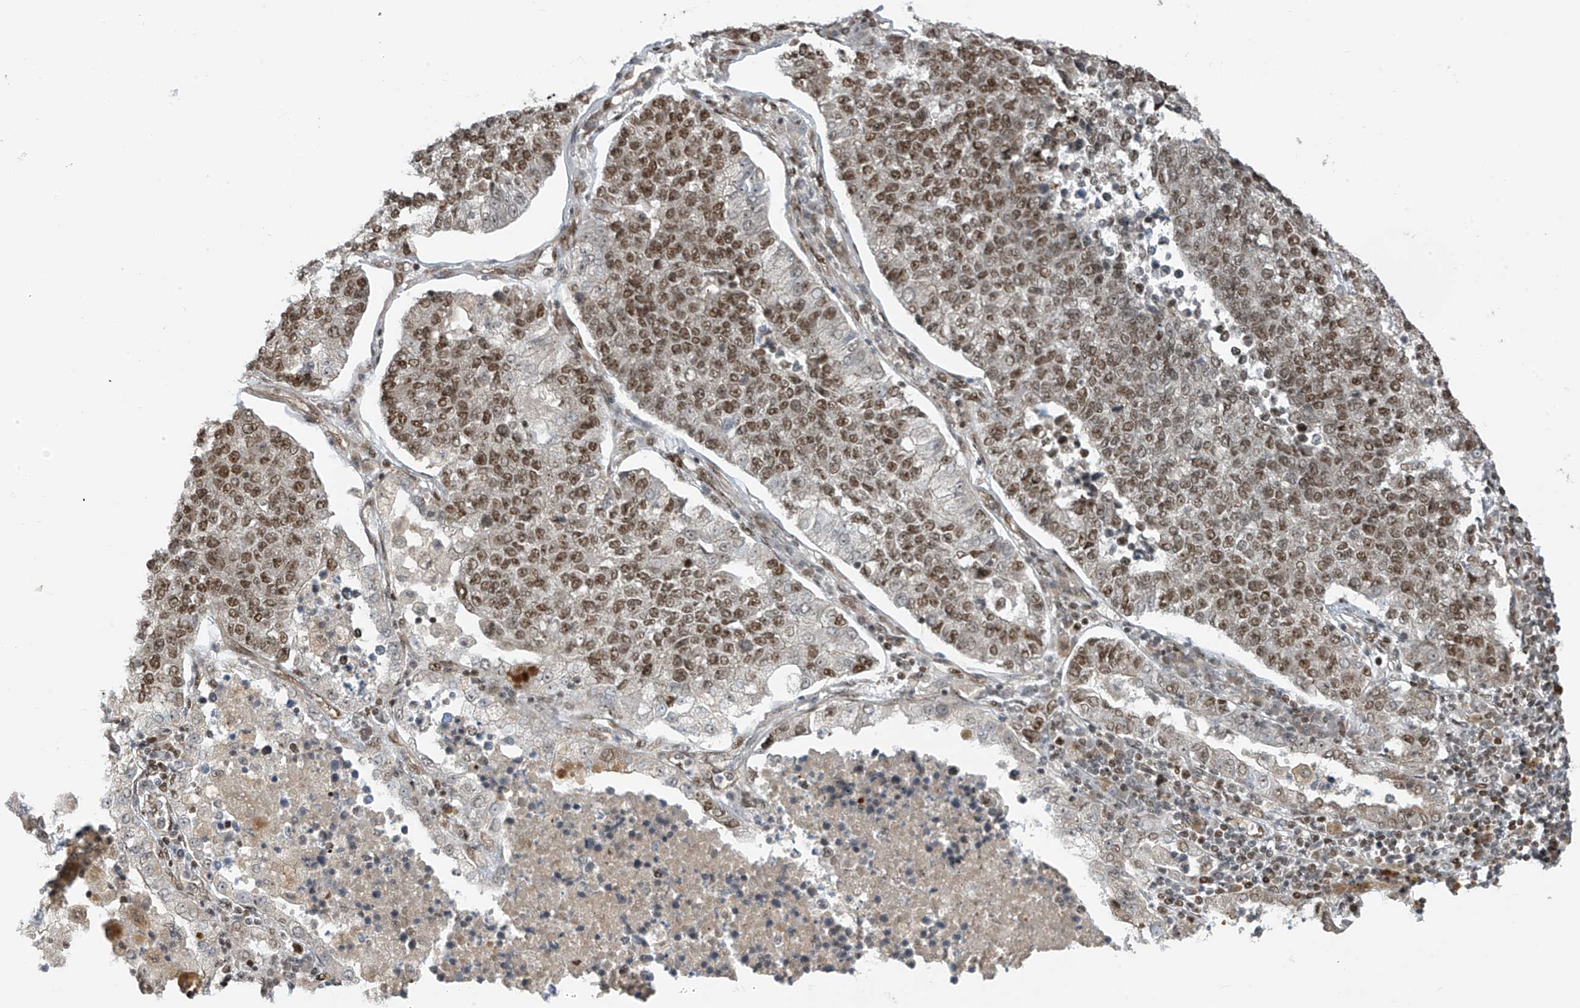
{"staining": {"intensity": "moderate", "quantity": ">75%", "location": "nuclear"}, "tissue": "lung cancer", "cell_type": "Tumor cells", "image_type": "cancer", "snomed": [{"axis": "morphology", "description": "Adenocarcinoma, NOS"}, {"axis": "topography", "description": "Lung"}], "caption": "Human lung cancer stained with a brown dye displays moderate nuclear positive positivity in approximately >75% of tumor cells.", "gene": "ARHGEF3", "patient": {"sex": "male", "age": 49}}